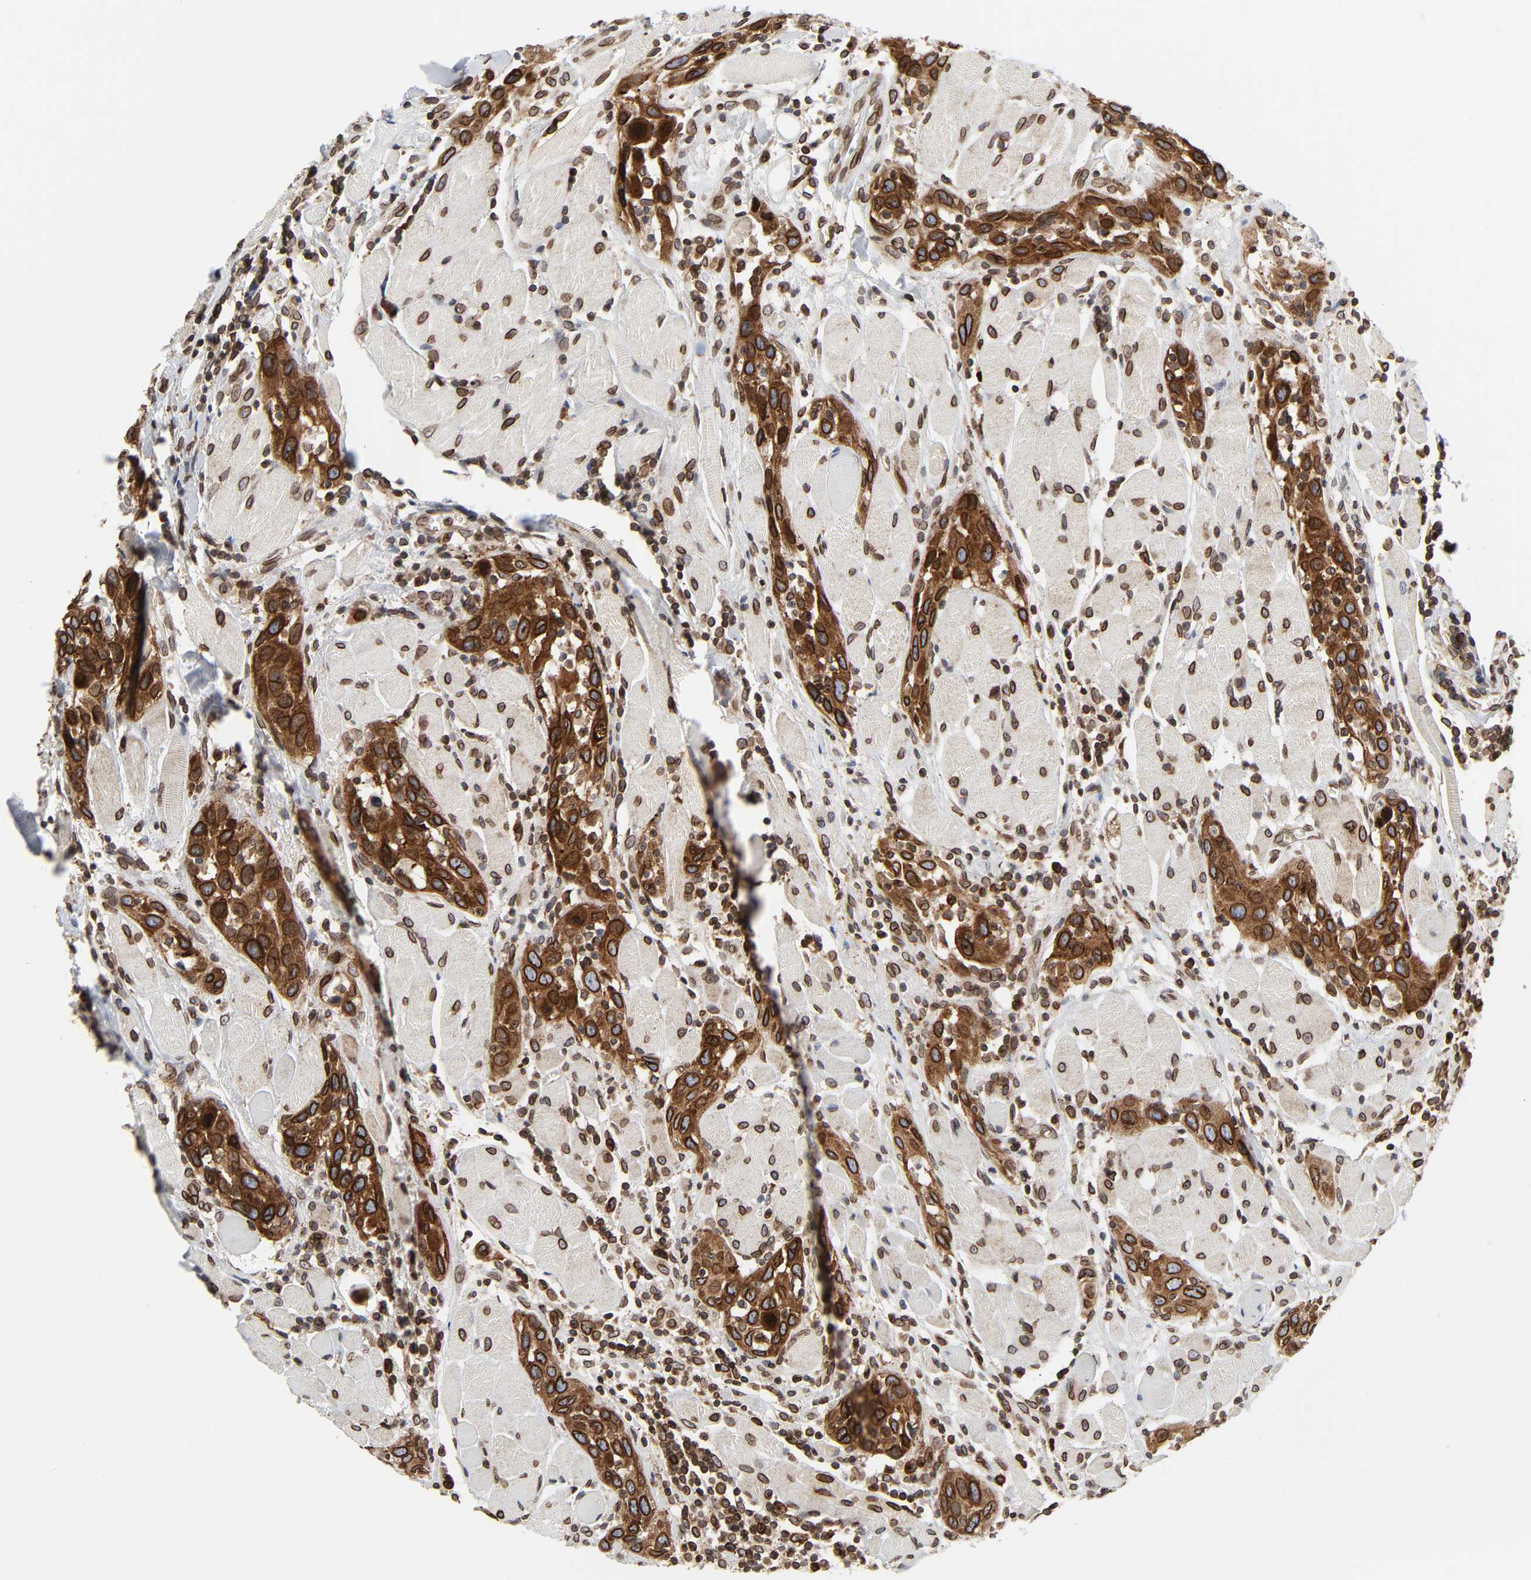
{"staining": {"intensity": "strong", "quantity": ">75%", "location": "cytoplasmic/membranous,nuclear"}, "tissue": "head and neck cancer", "cell_type": "Tumor cells", "image_type": "cancer", "snomed": [{"axis": "morphology", "description": "Squamous cell carcinoma, NOS"}, {"axis": "topography", "description": "Oral tissue"}, {"axis": "topography", "description": "Head-Neck"}], "caption": "Head and neck cancer tissue displays strong cytoplasmic/membranous and nuclear staining in about >75% of tumor cells, visualized by immunohistochemistry.", "gene": "RANGAP1", "patient": {"sex": "female", "age": 50}}